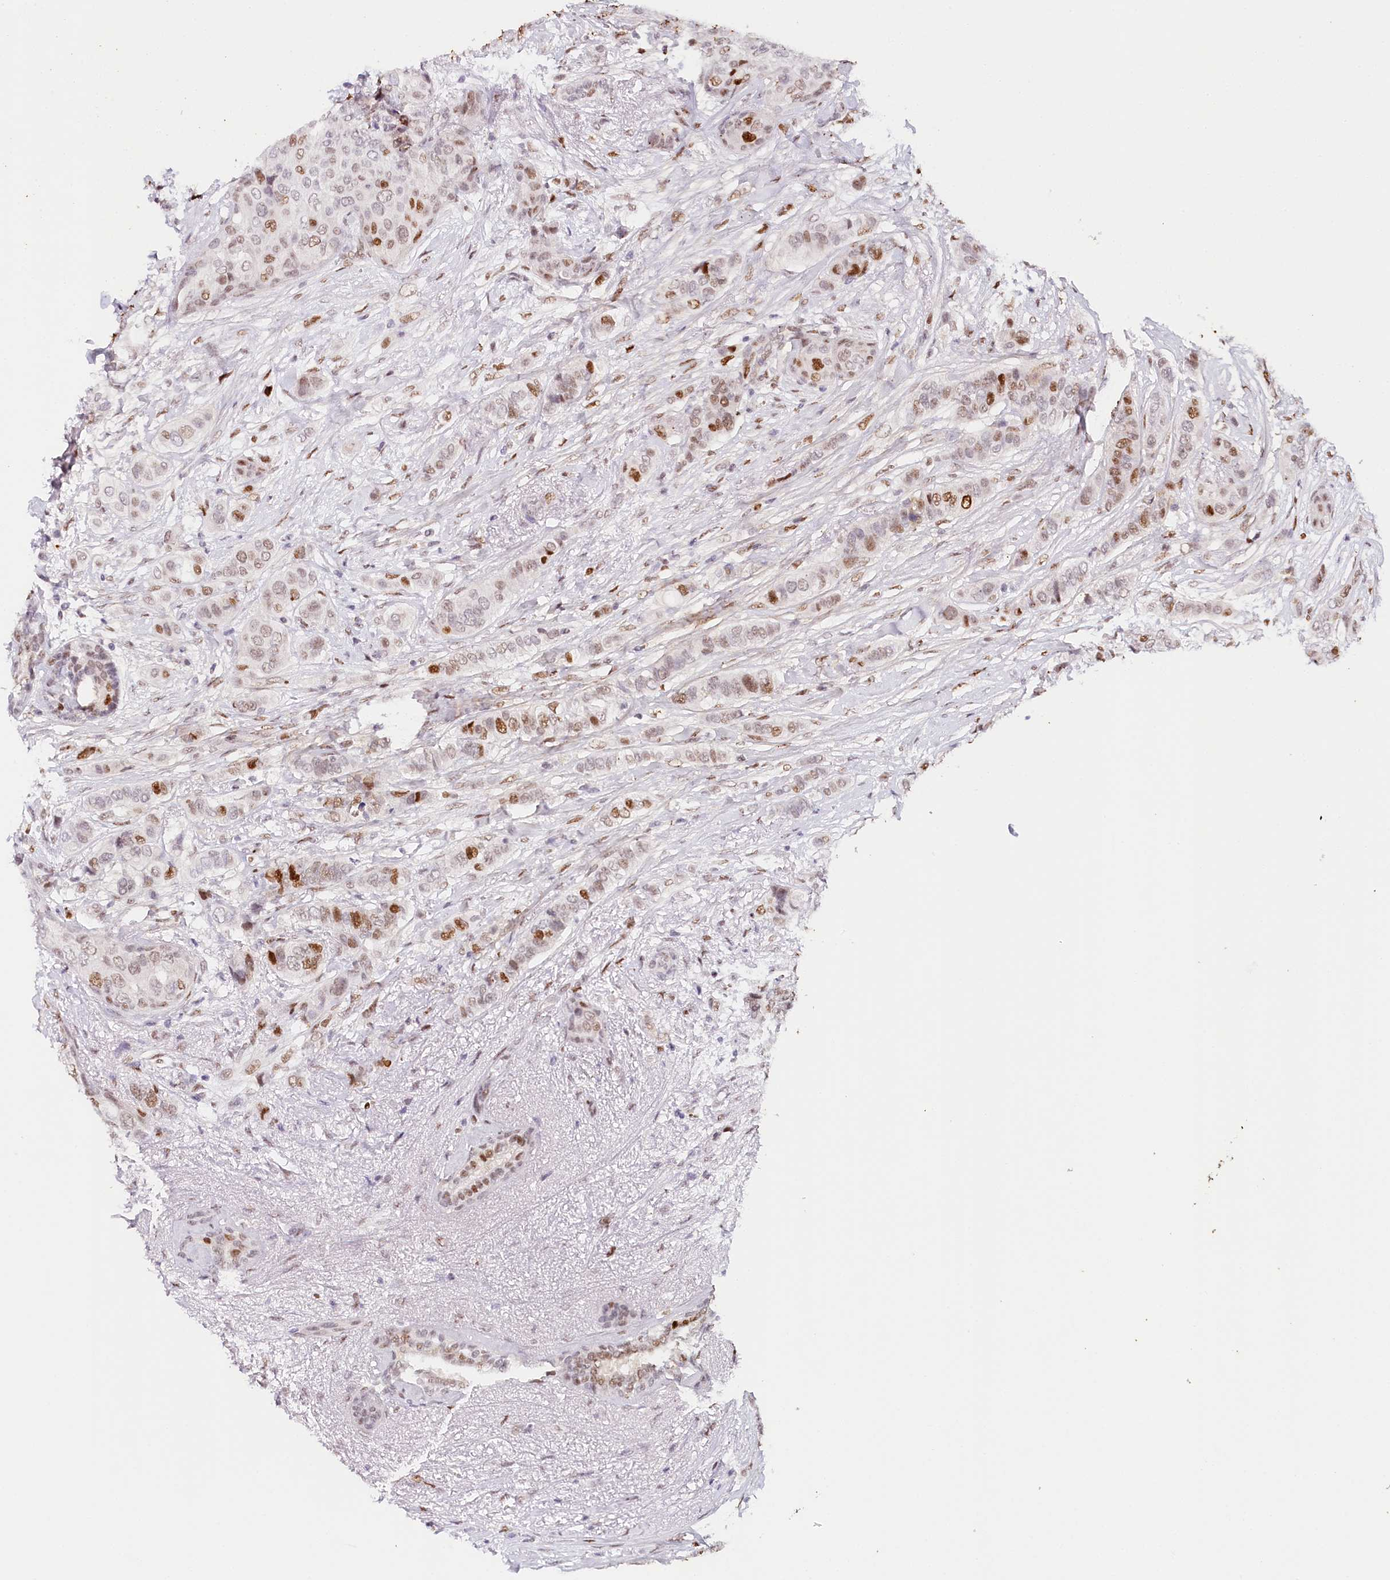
{"staining": {"intensity": "moderate", "quantity": "25%-75%", "location": "nuclear"}, "tissue": "breast cancer", "cell_type": "Tumor cells", "image_type": "cancer", "snomed": [{"axis": "morphology", "description": "Lobular carcinoma"}, {"axis": "topography", "description": "Breast"}], "caption": "IHC histopathology image of human breast cancer stained for a protein (brown), which exhibits medium levels of moderate nuclear staining in about 25%-75% of tumor cells.", "gene": "TP53", "patient": {"sex": "female", "age": 51}}